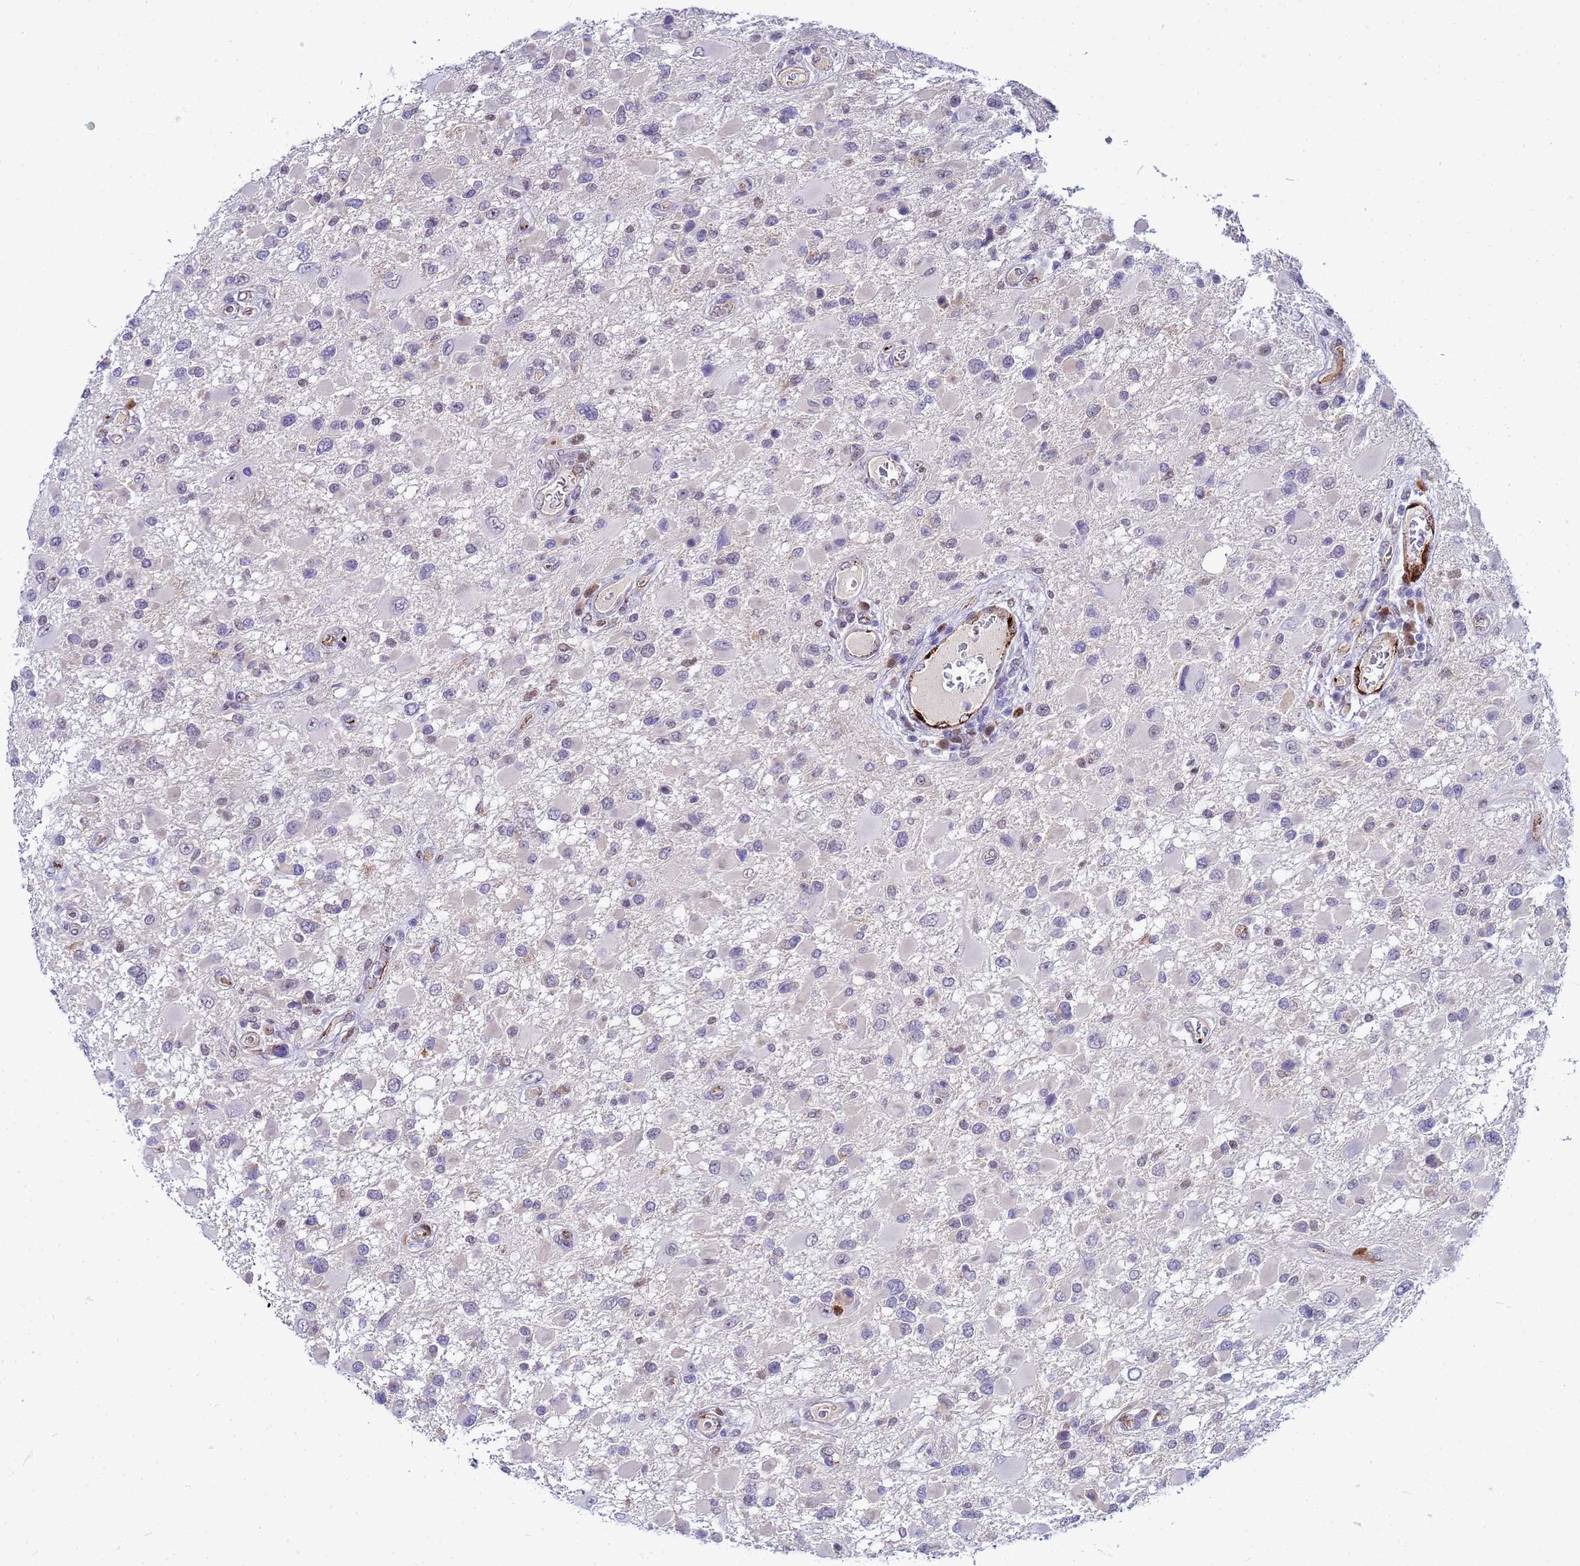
{"staining": {"intensity": "negative", "quantity": "none", "location": "none"}, "tissue": "glioma", "cell_type": "Tumor cells", "image_type": "cancer", "snomed": [{"axis": "morphology", "description": "Glioma, malignant, High grade"}, {"axis": "topography", "description": "Brain"}], "caption": "This image is of malignant high-grade glioma stained with IHC to label a protein in brown with the nuclei are counter-stained blue. There is no expression in tumor cells.", "gene": "SLC25A37", "patient": {"sex": "male", "age": 53}}